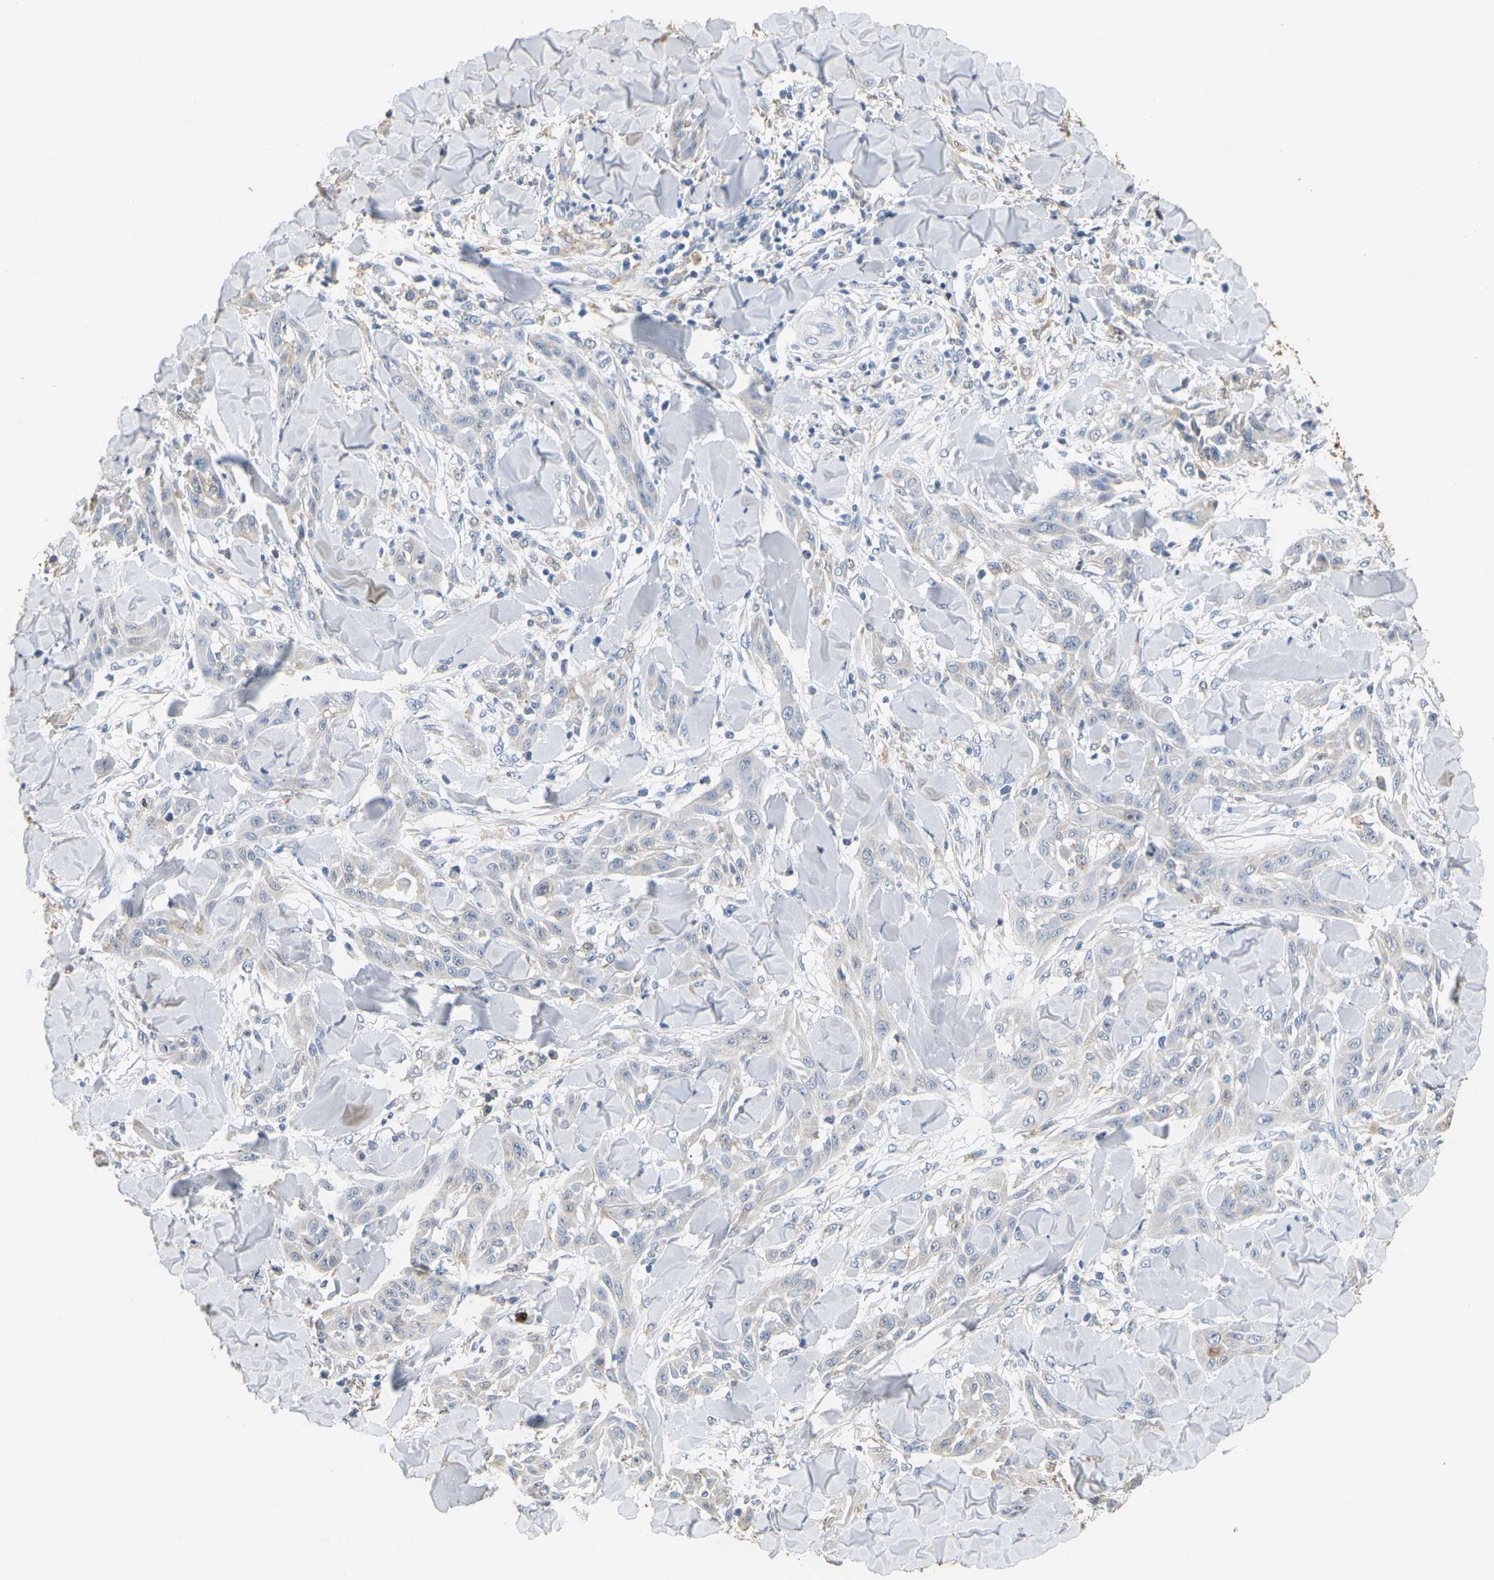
{"staining": {"intensity": "negative", "quantity": "none", "location": "none"}, "tissue": "skin cancer", "cell_type": "Tumor cells", "image_type": "cancer", "snomed": [{"axis": "morphology", "description": "Squamous cell carcinoma, NOS"}, {"axis": "topography", "description": "Skin"}], "caption": "Immunohistochemical staining of human skin squamous cell carcinoma demonstrates no significant expression in tumor cells. (DAB IHC, high magnification).", "gene": "ADM", "patient": {"sex": "male", "age": 24}}